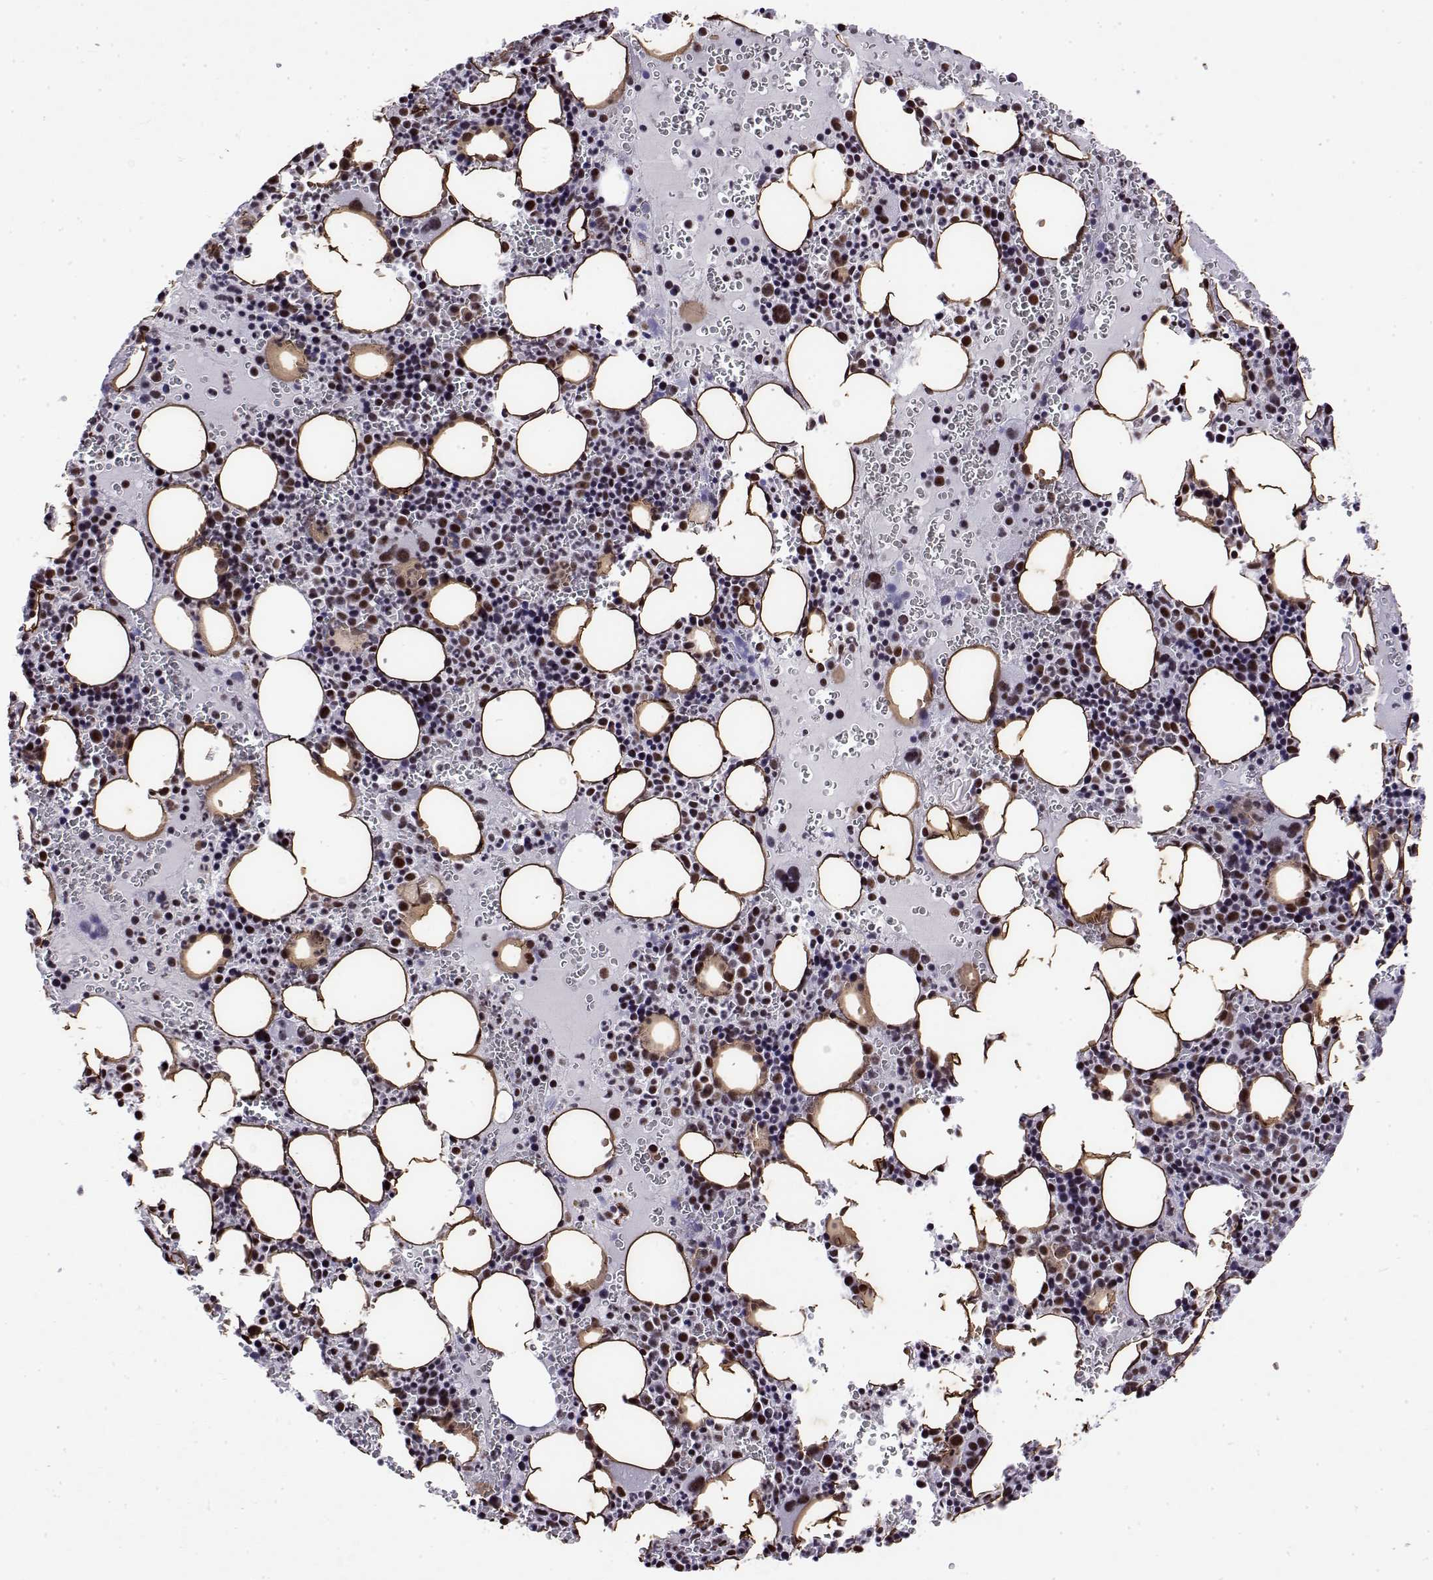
{"staining": {"intensity": "moderate", "quantity": "25%-75%", "location": "nuclear"}, "tissue": "bone marrow", "cell_type": "Hematopoietic cells", "image_type": "normal", "snomed": [{"axis": "morphology", "description": "Normal tissue, NOS"}, {"axis": "topography", "description": "Bone marrow"}], "caption": "Bone marrow was stained to show a protein in brown. There is medium levels of moderate nuclear expression in approximately 25%-75% of hematopoietic cells. (Brightfield microscopy of DAB IHC at high magnification).", "gene": "POLDIP3", "patient": {"sex": "male", "age": 63}}